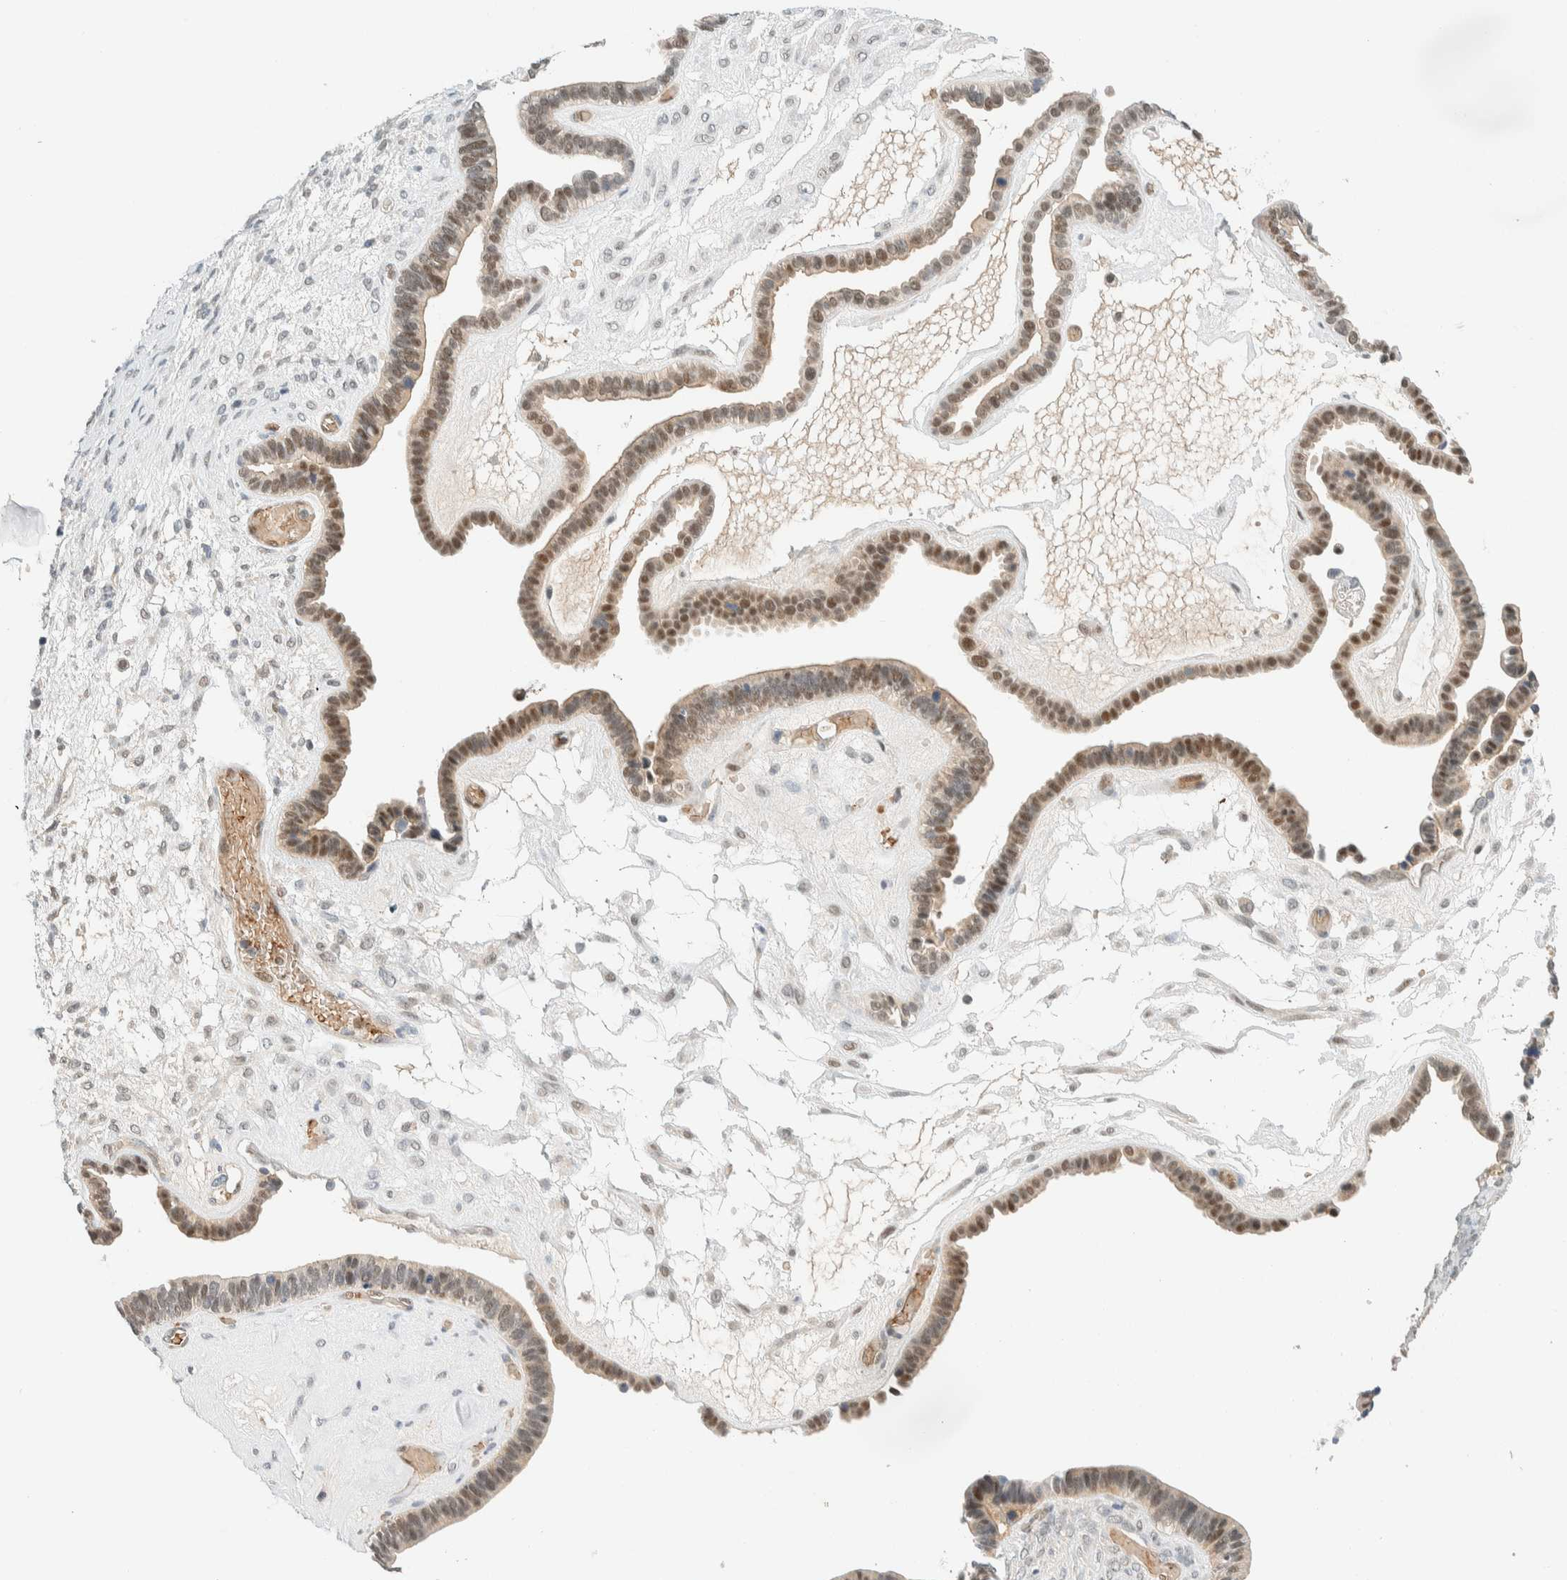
{"staining": {"intensity": "weak", "quantity": ">75%", "location": "cytoplasmic/membranous,nuclear"}, "tissue": "ovarian cancer", "cell_type": "Tumor cells", "image_type": "cancer", "snomed": [{"axis": "morphology", "description": "Cystadenocarcinoma, serous, NOS"}, {"axis": "topography", "description": "Ovary"}], "caption": "Immunohistochemical staining of human ovarian cancer (serous cystadenocarcinoma) exhibits low levels of weak cytoplasmic/membranous and nuclear protein staining in about >75% of tumor cells.", "gene": "TSTD2", "patient": {"sex": "female", "age": 56}}